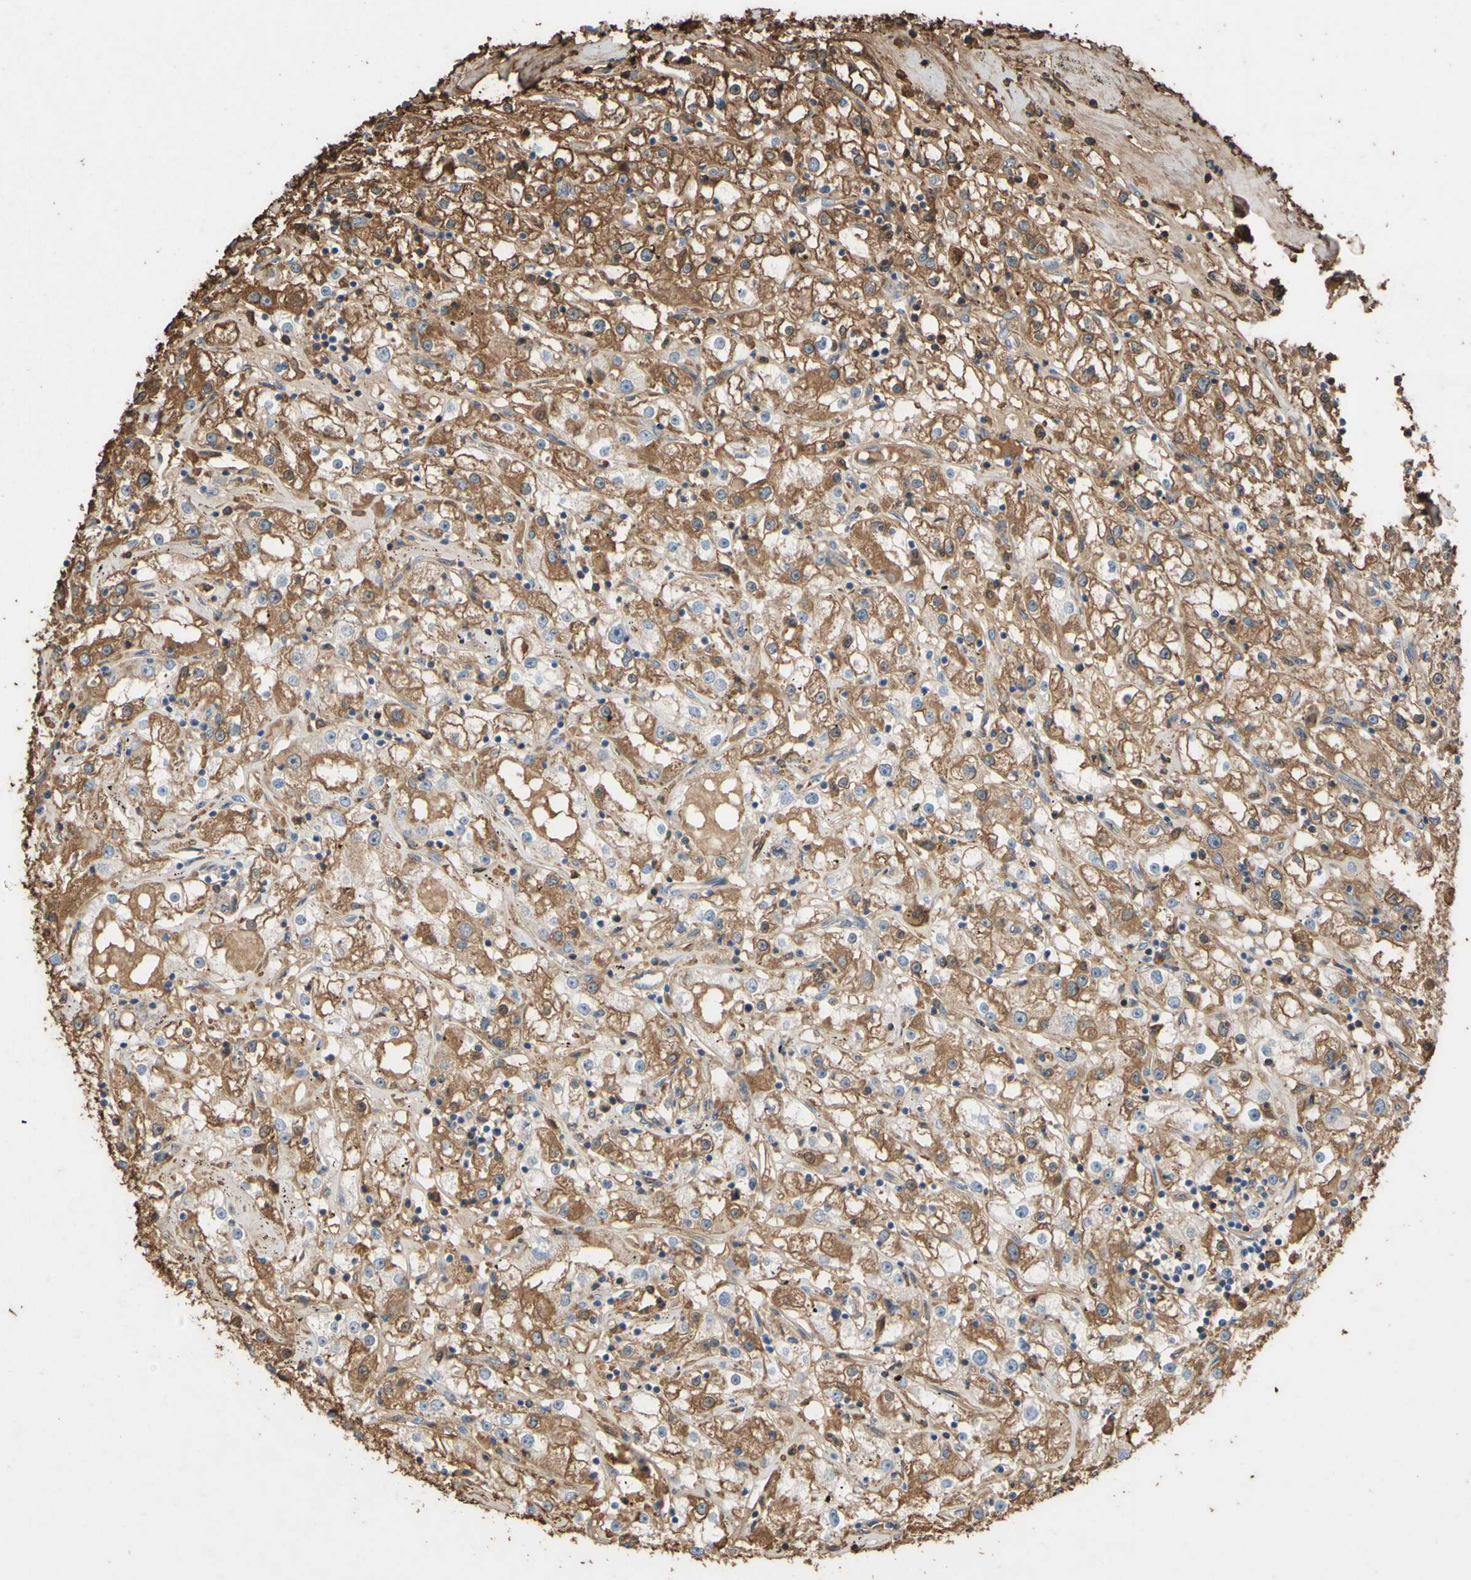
{"staining": {"intensity": "moderate", "quantity": "25%-75%", "location": "cytoplasmic/membranous"}, "tissue": "renal cancer", "cell_type": "Tumor cells", "image_type": "cancer", "snomed": [{"axis": "morphology", "description": "Adenocarcinoma, NOS"}, {"axis": "topography", "description": "Kidney"}], "caption": "A high-resolution image shows immunohistochemistry (IHC) staining of renal cancer, which shows moderate cytoplasmic/membranous positivity in approximately 25%-75% of tumor cells.", "gene": "PTGDS", "patient": {"sex": "male", "age": 56}}